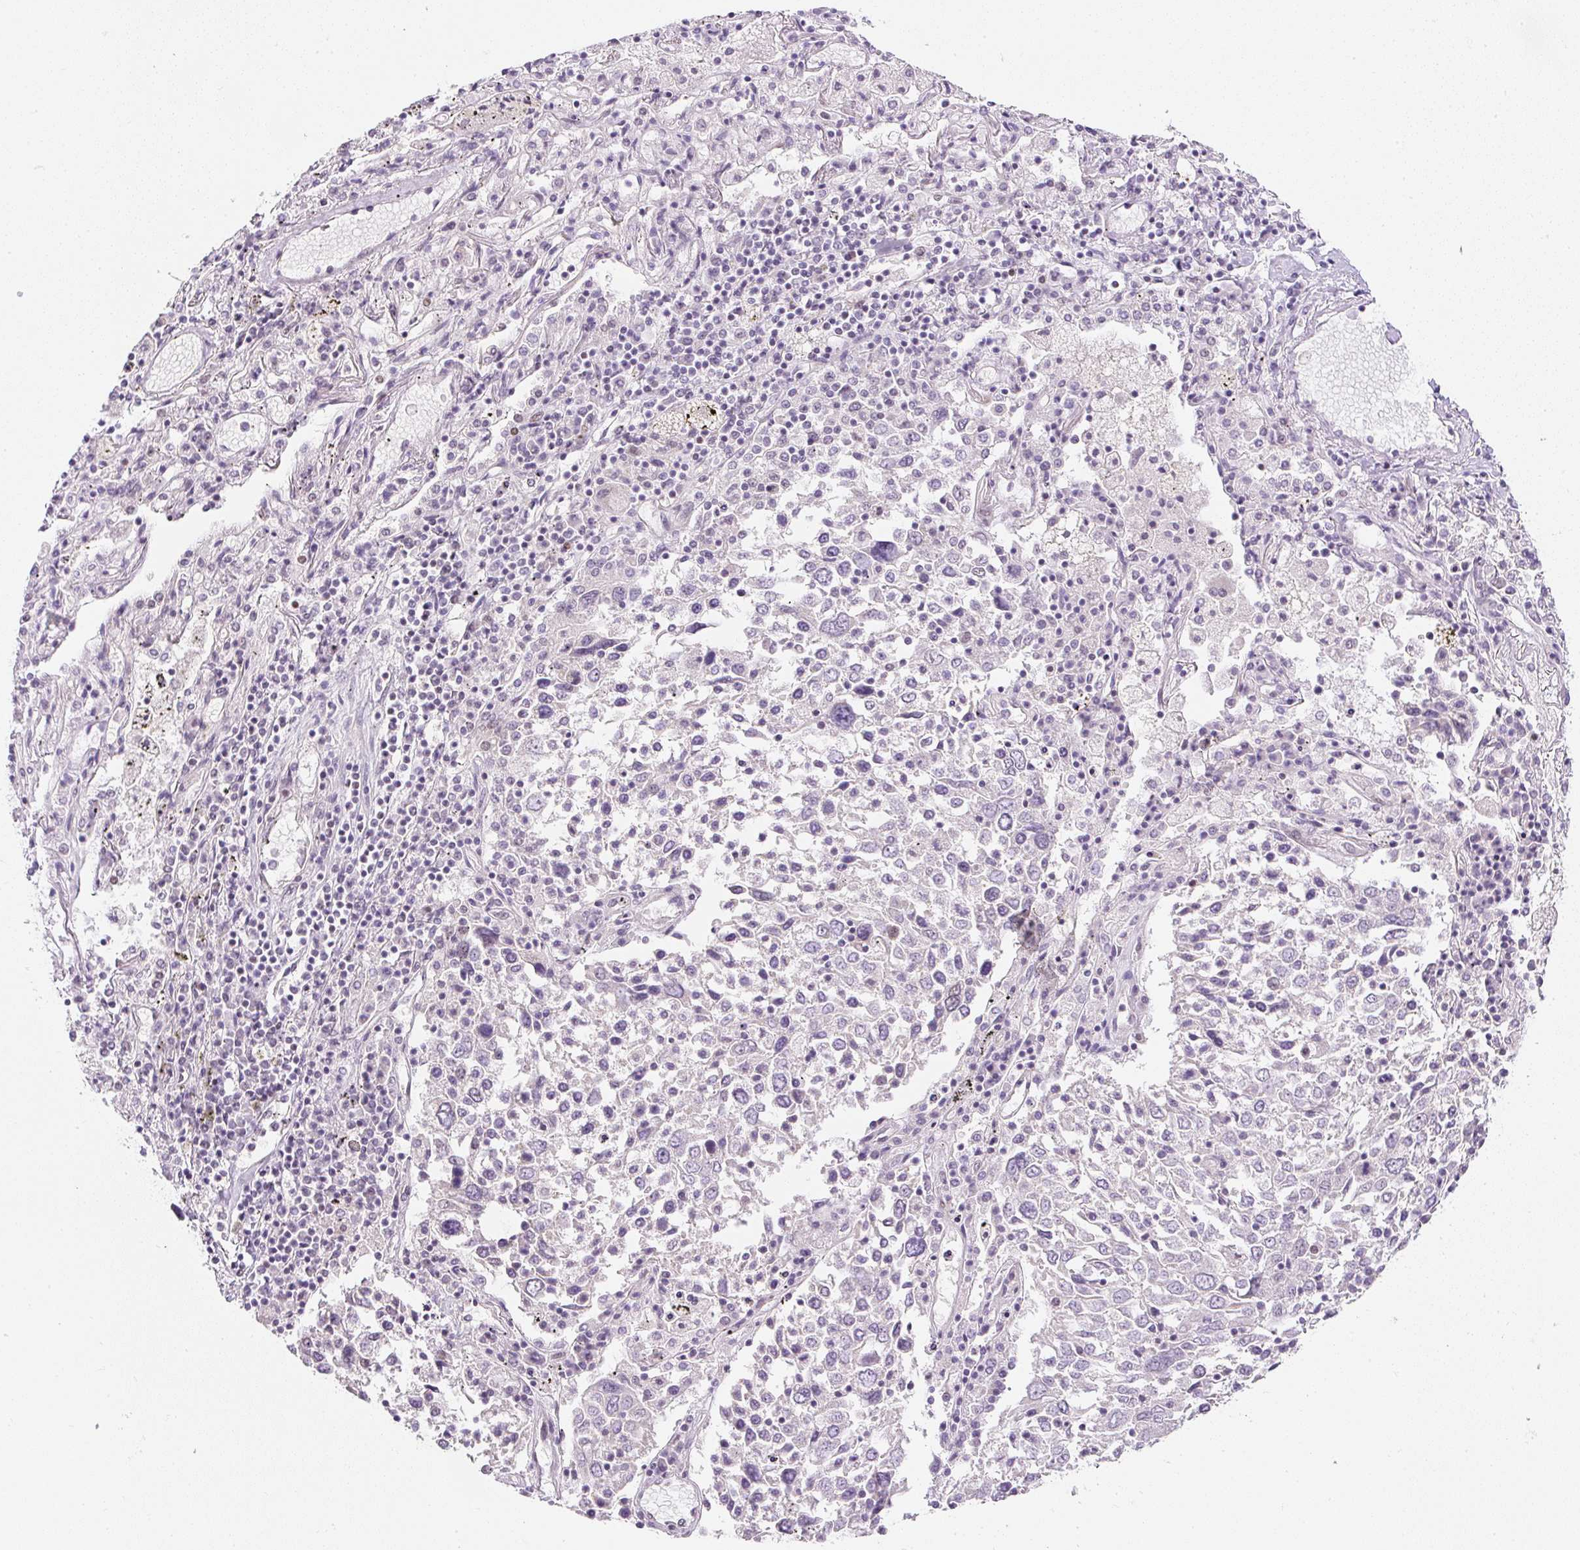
{"staining": {"intensity": "weak", "quantity": "<25%", "location": "nuclear"}, "tissue": "lung cancer", "cell_type": "Tumor cells", "image_type": "cancer", "snomed": [{"axis": "morphology", "description": "Squamous cell carcinoma, NOS"}, {"axis": "topography", "description": "Lung"}], "caption": "Immunohistochemistry (IHC) of squamous cell carcinoma (lung) demonstrates no expression in tumor cells. (IHC, brightfield microscopy, high magnification).", "gene": "DPPA4", "patient": {"sex": "male", "age": 65}}